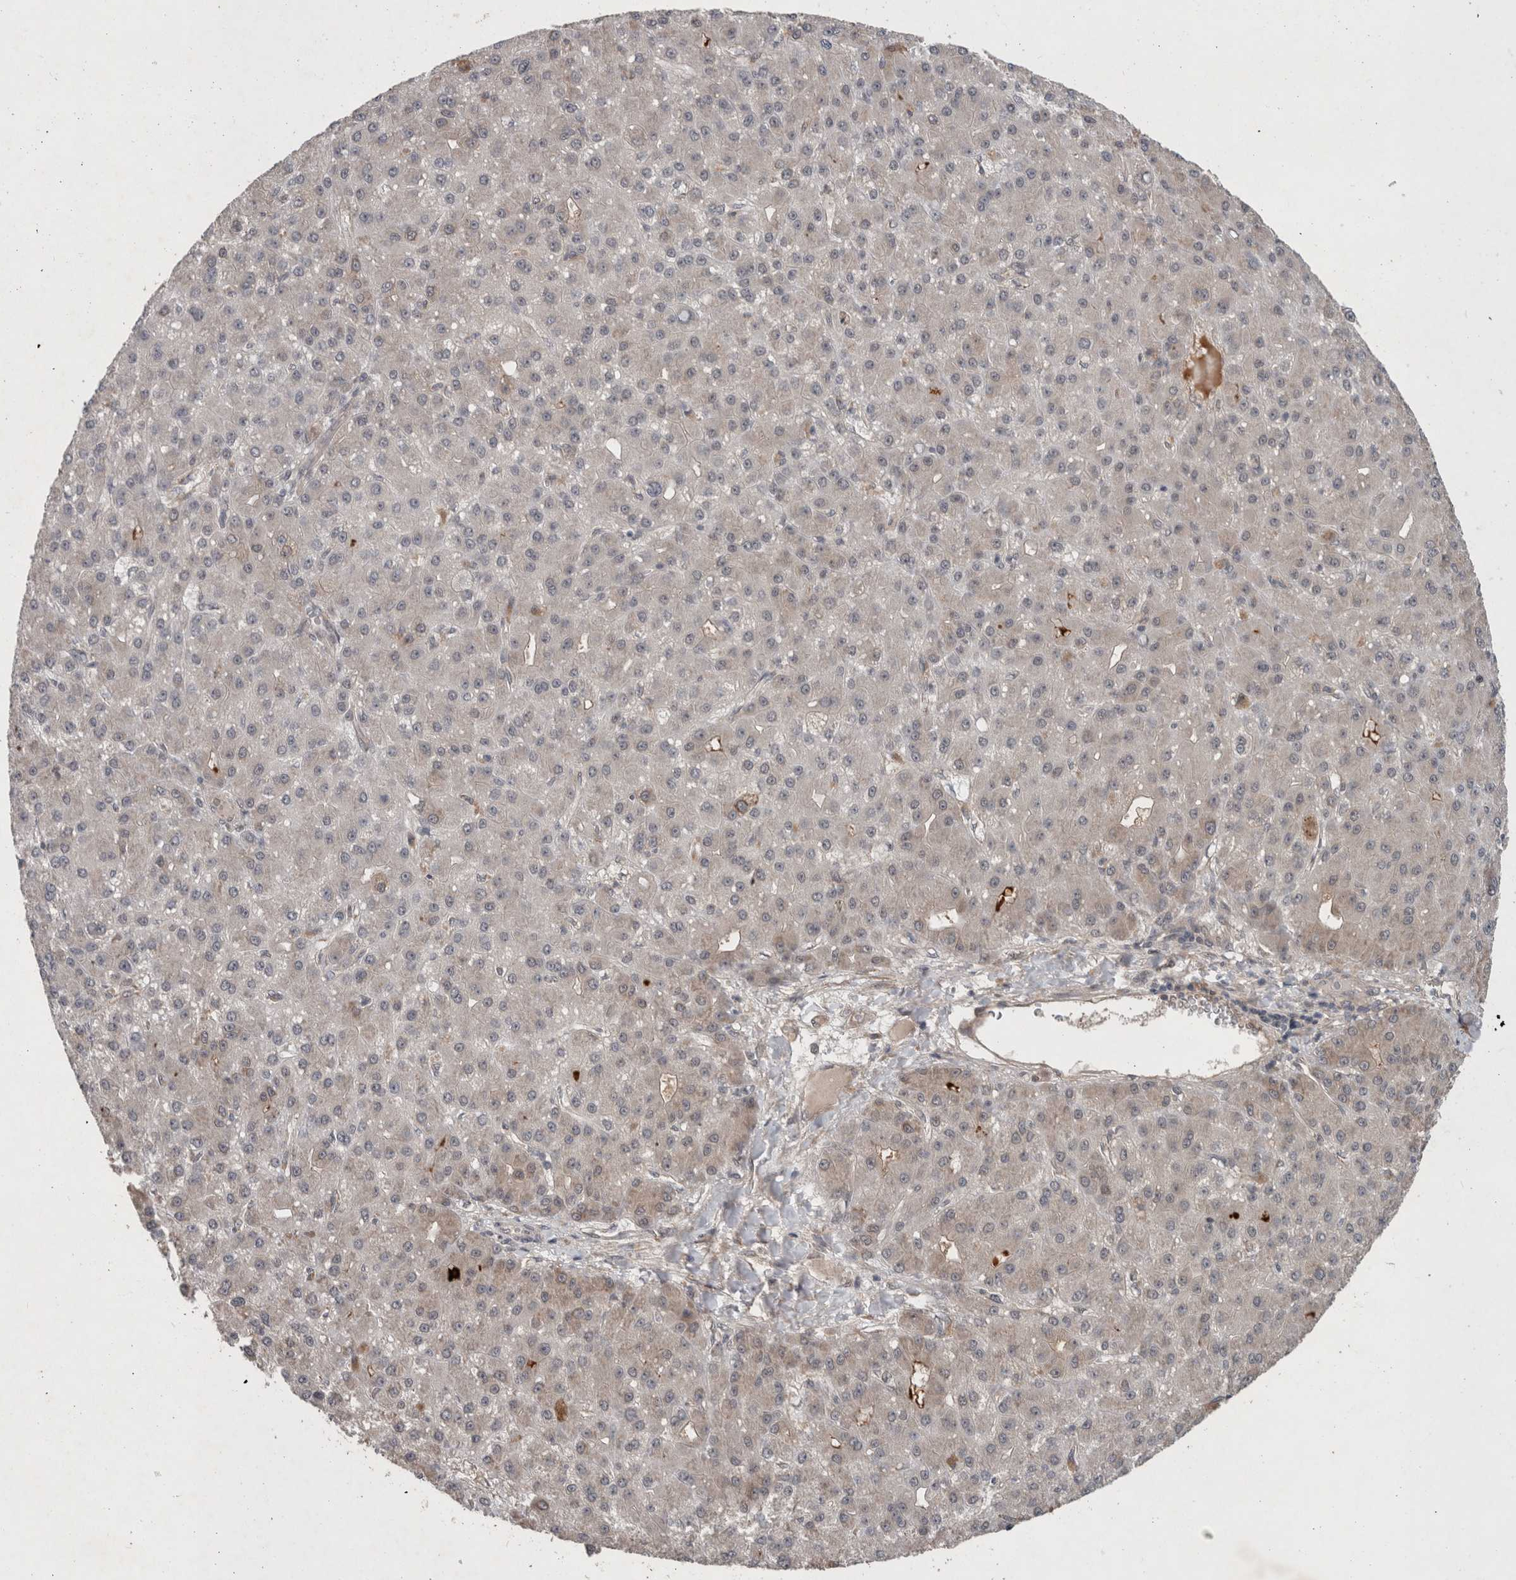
{"staining": {"intensity": "negative", "quantity": "none", "location": "none"}, "tissue": "liver cancer", "cell_type": "Tumor cells", "image_type": "cancer", "snomed": [{"axis": "morphology", "description": "Carcinoma, Hepatocellular, NOS"}, {"axis": "topography", "description": "Liver"}], "caption": "IHC image of neoplastic tissue: human hepatocellular carcinoma (liver) stained with DAB shows no significant protein expression in tumor cells. Nuclei are stained in blue.", "gene": "GIMAP6", "patient": {"sex": "male", "age": 67}}